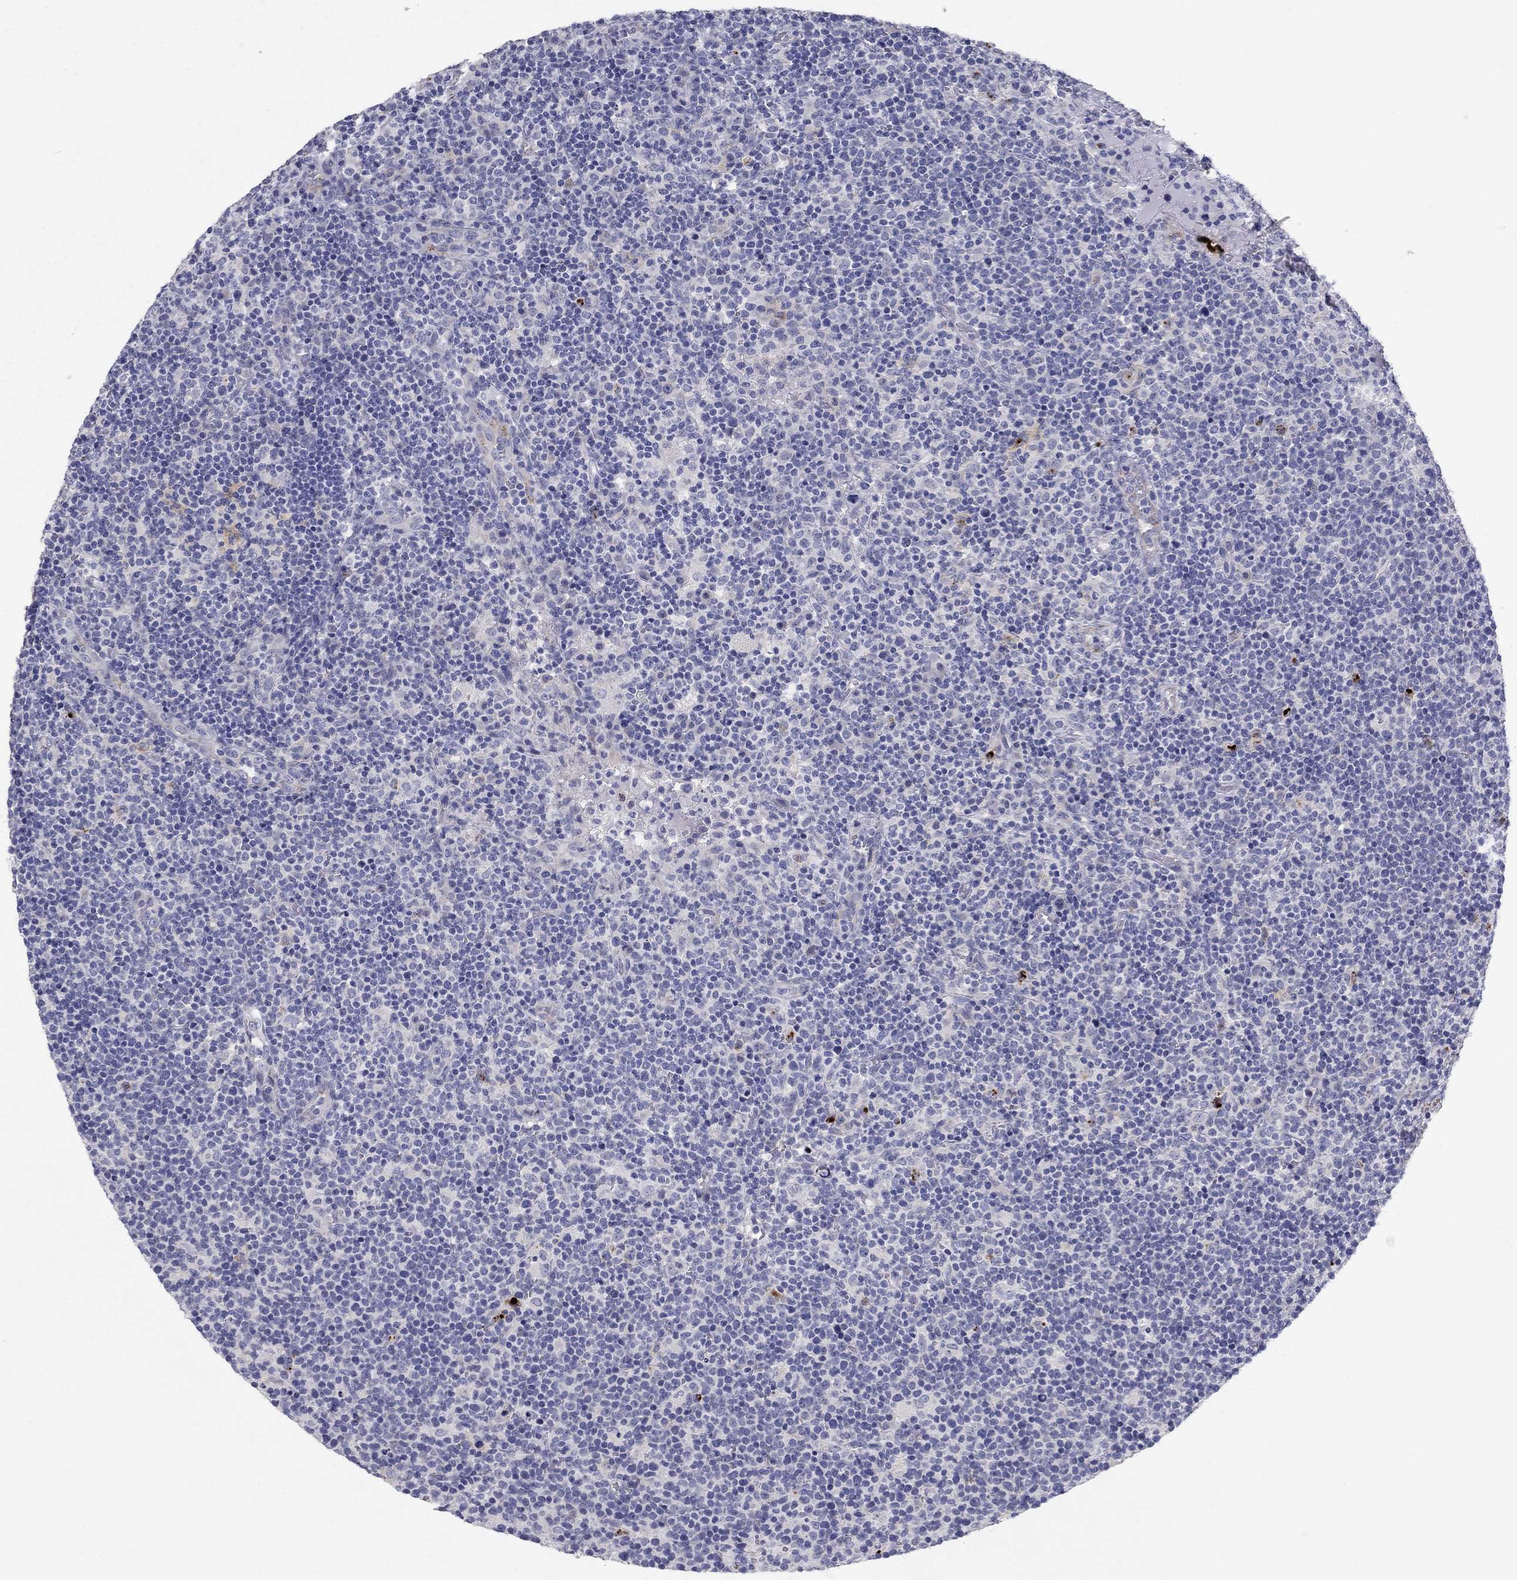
{"staining": {"intensity": "negative", "quantity": "none", "location": "none"}, "tissue": "lymphoma", "cell_type": "Tumor cells", "image_type": "cancer", "snomed": [{"axis": "morphology", "description": "Malignant lymphoma, non-Hodgkin's type, High grade"}, {"axis": "topography", "description": "Lymph node"}], "caption": "IHC of high-grade malignant lymphoma, non-Hodgkin's type exhibits no expression in tumor cells. (DAB IHC, high magnification).", "gene": "TP53TG5", "patient": {"sex": "male", "age": 61}}